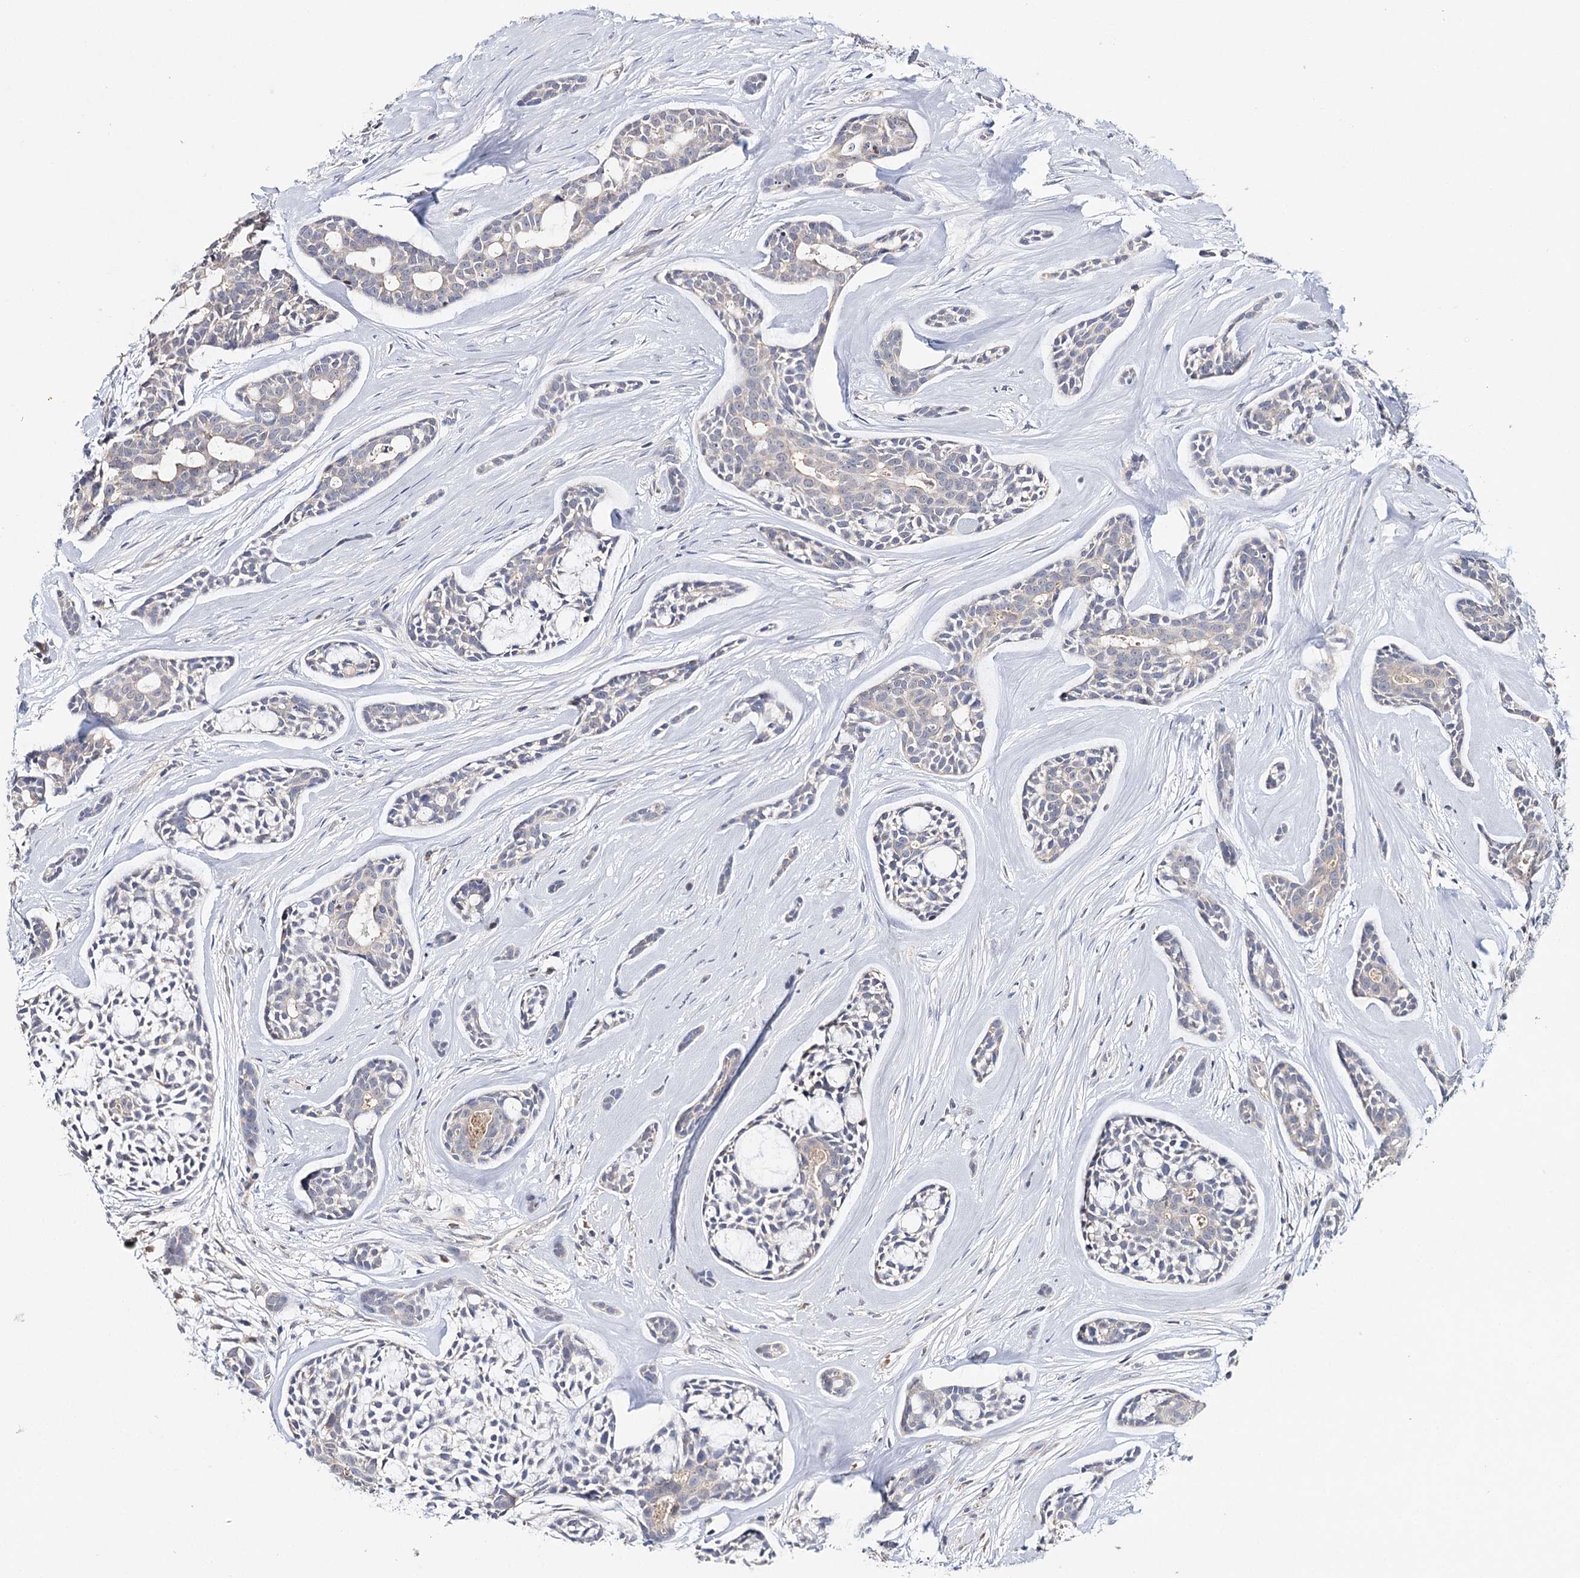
{"staining": {"intensity": "negative", "quantity": "none", "location": "none"}, "tissue": "head and neck cancer", "cell_type": "Tumor cells", "image_type": "cancer", "snomed": [{"axis": "morphology", "description": "Adenocarcinoma, NOS"}, {"axis": "topography", "description": "Subcutis"}, {"axis": "topography", "description": "Head-Neck"}], "caption": "A high-resolution image shows immunohistochemistry staining of head and neck adenocarcinoma, which exhibits no significant positivity in tumor cells.", "gene": "CFAP46", "patient": {"sex": "female", "age": 73}}